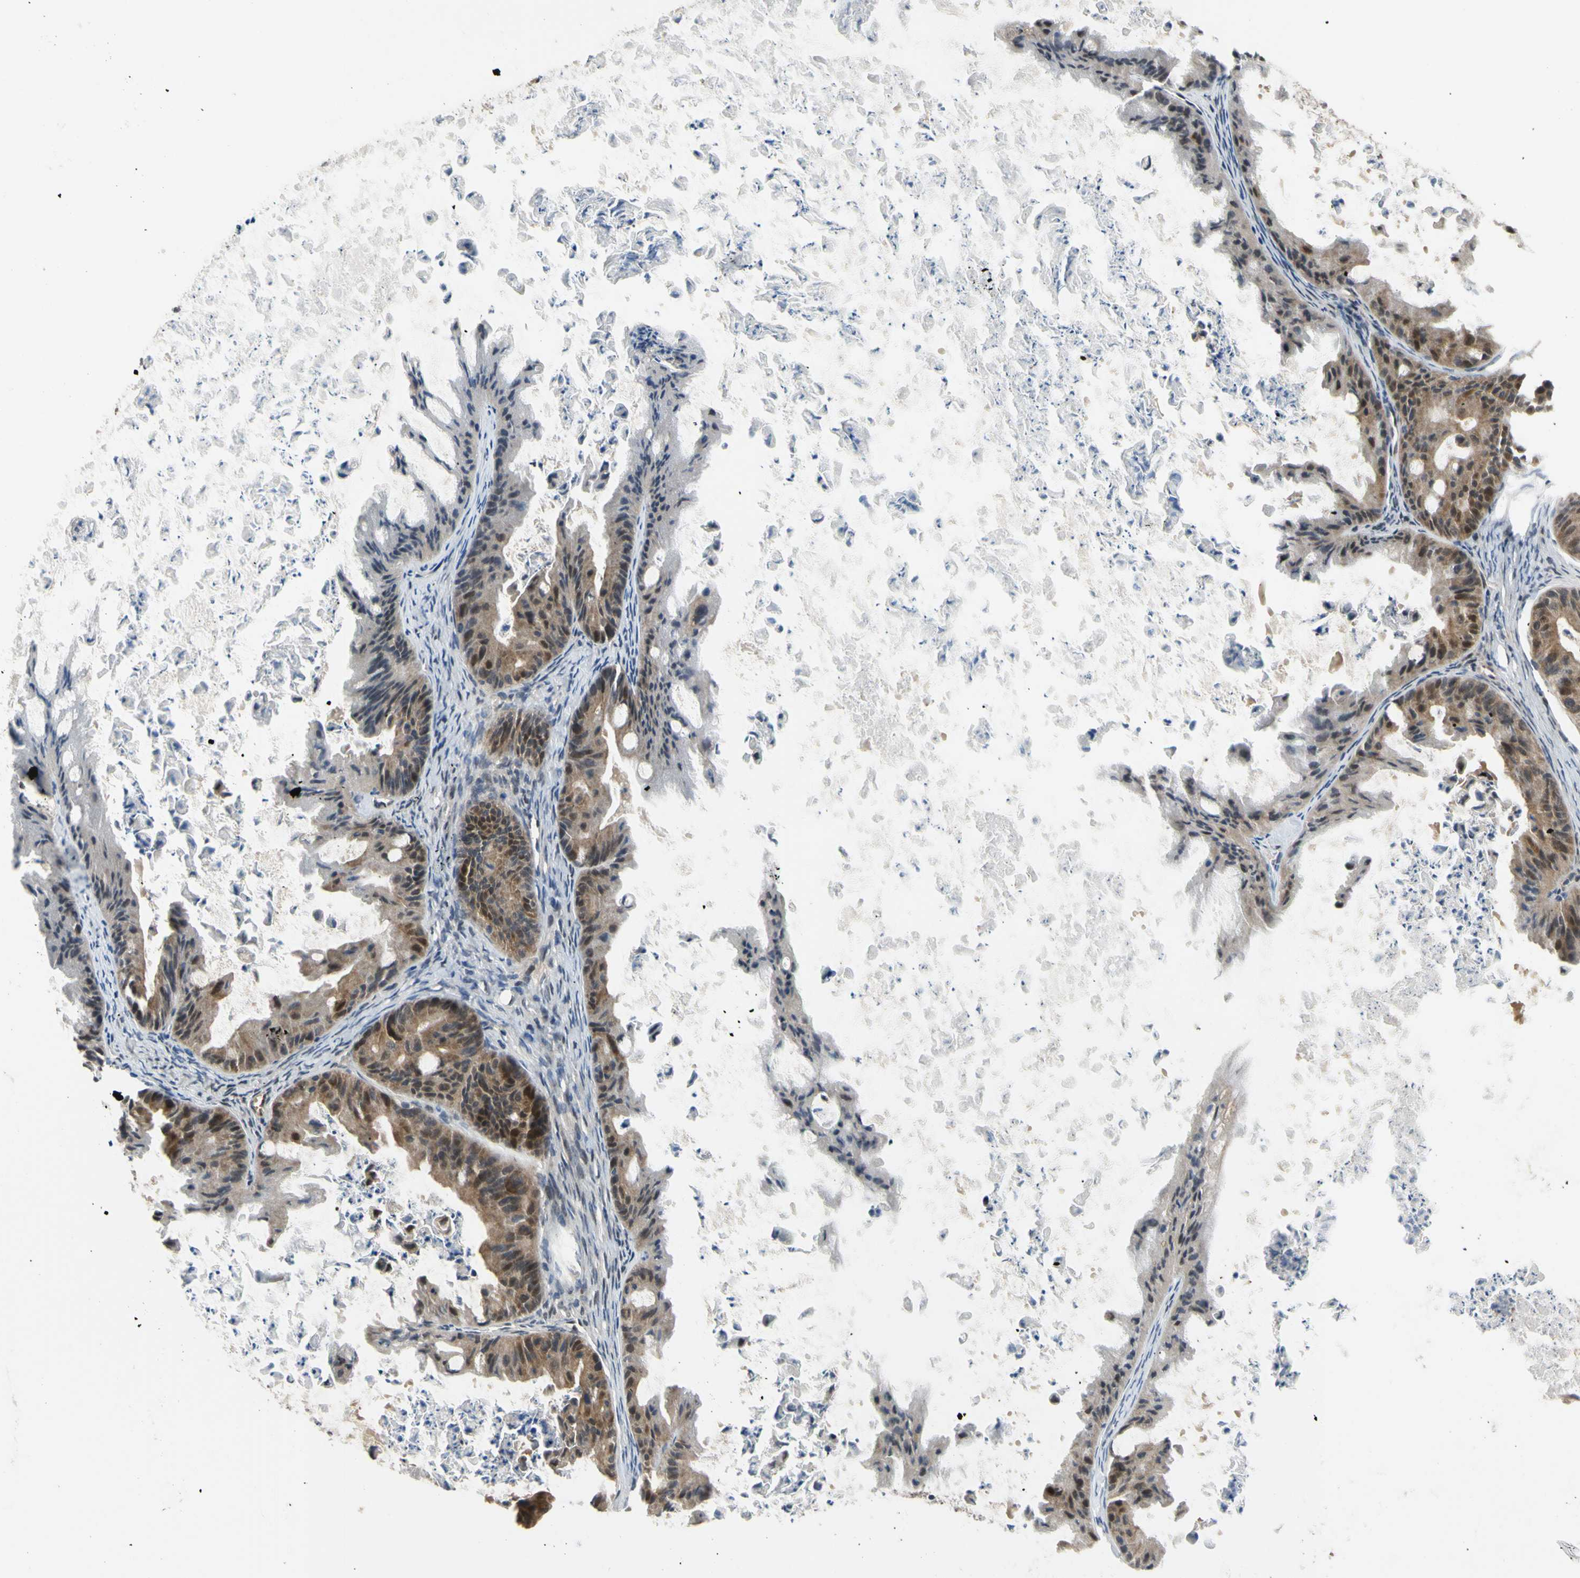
{"staining": {"intensity": "moderate", "quantity": ">75%", "location": "cytoplasmic/membranous,nuclear"}, "tissue": "ovarian cancer", "cell_type": "Tumor cells", "image_type": "cancer", "snomed": [{"axis": "morphology", "description": "Cystadenocarcinoma, mucinous, NOS"}, {"axis": "topography", "description": "Ovary"}], "caption": "Tumor cells exhibit medium levels of moderate cytoplasmic/membranous and nuclear expression in approximately >75% of cells in human mucinous cystadenocarcinoma (ovarian). (Stains: DAB in brown, nuclei in blue, Microscopy: brightfield microscopy at high magnification).", "gene": "HSPA4", "patient": {"sex": "female", "age": 37}}